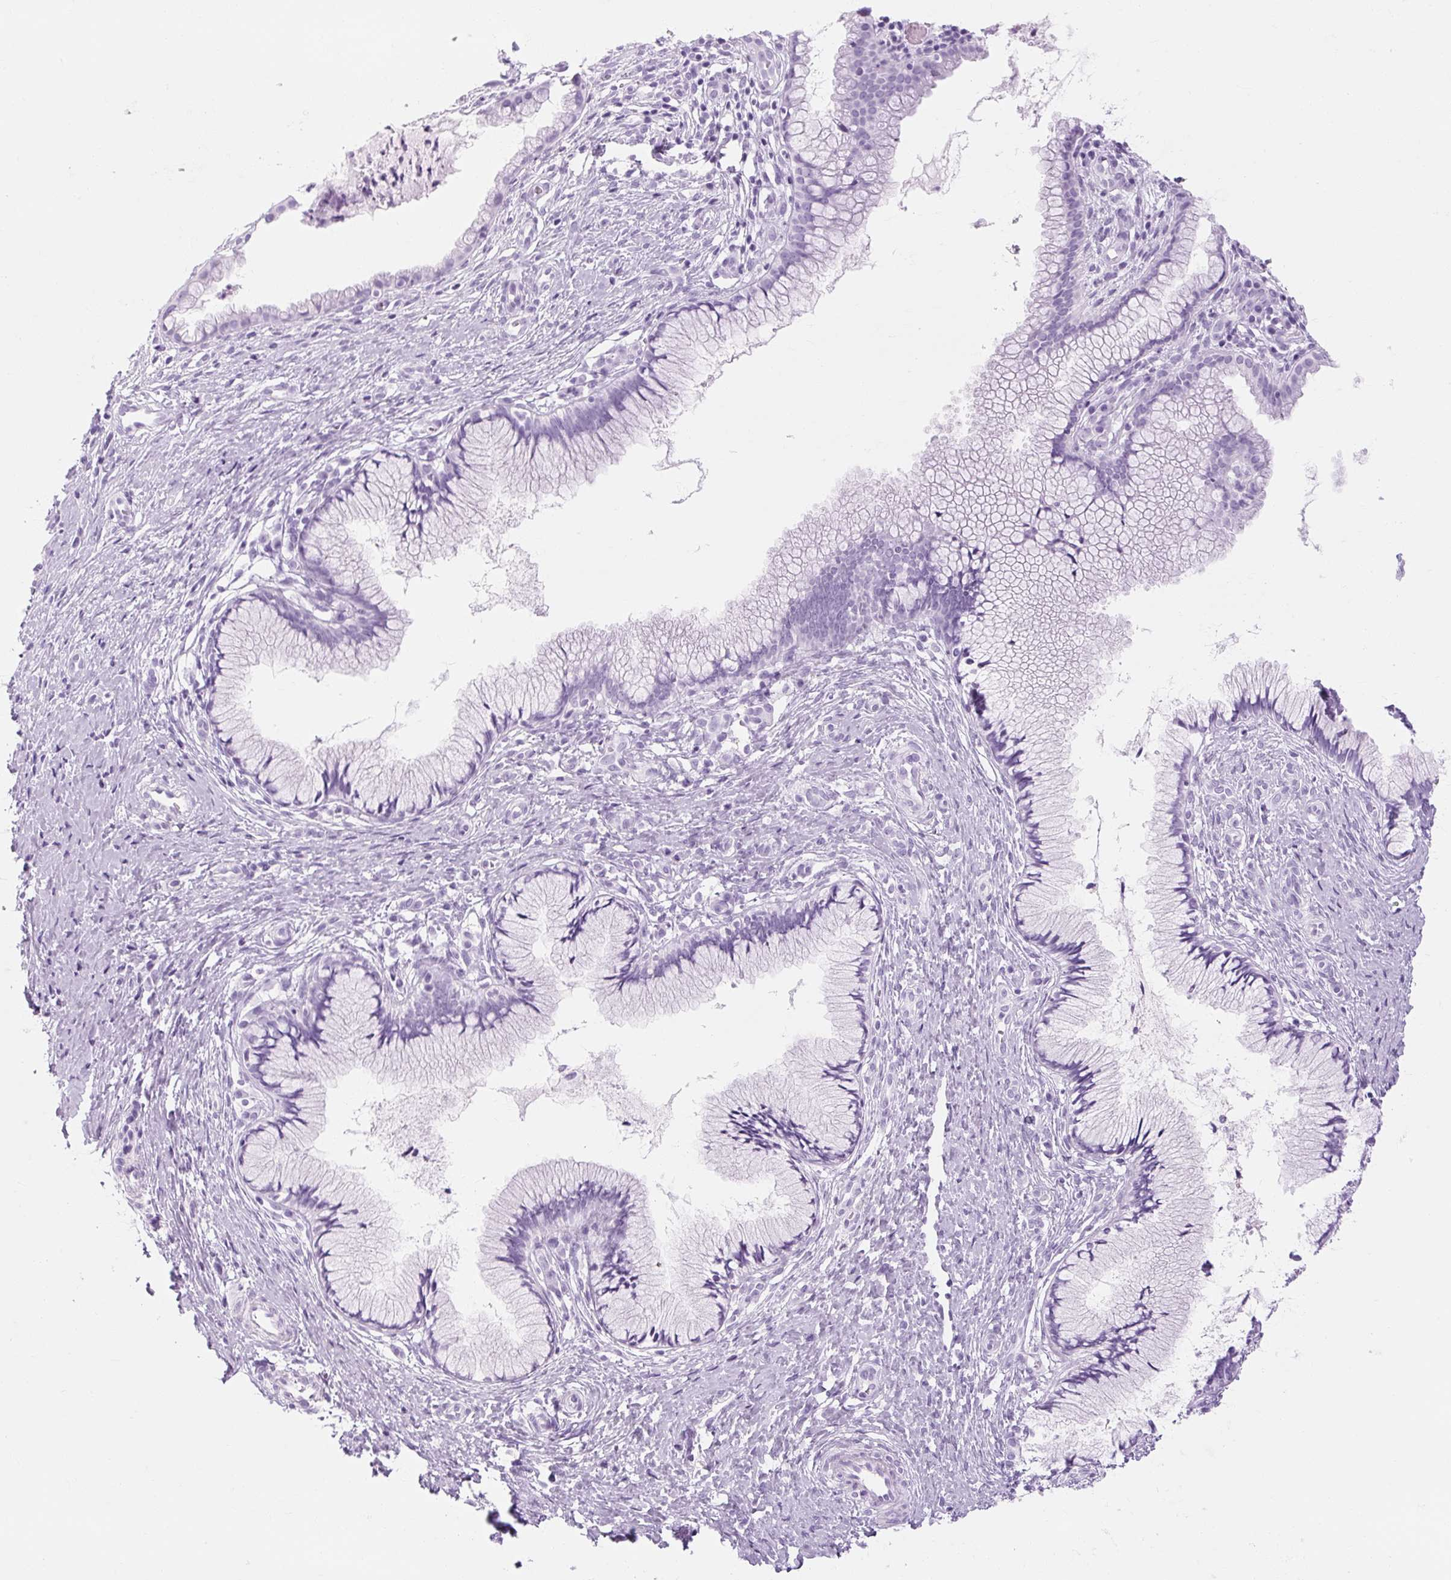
{"staining": {"intensity": "negative", "quantity": "none", "location": "none"}, "tissue": "cervix", "cell_type": "Glandular cells", "image_type": "normal", "snomed": [{"axis": "morphology", "description": "Normal tissue, NOS"}, {"axis": "topography", "description": "Cervix"}], "caption": "This micrograph is of unremarkable cervix stained with immunohistochemistry to label a protein in brown with the nuclei are counter-stained blue. There is no staining in glandular cells. (Immunohistochemistry, brightfield microscopy, high magnification).", "gene": "TIGD2", "patient": {"sex": "female", "age": 36}}